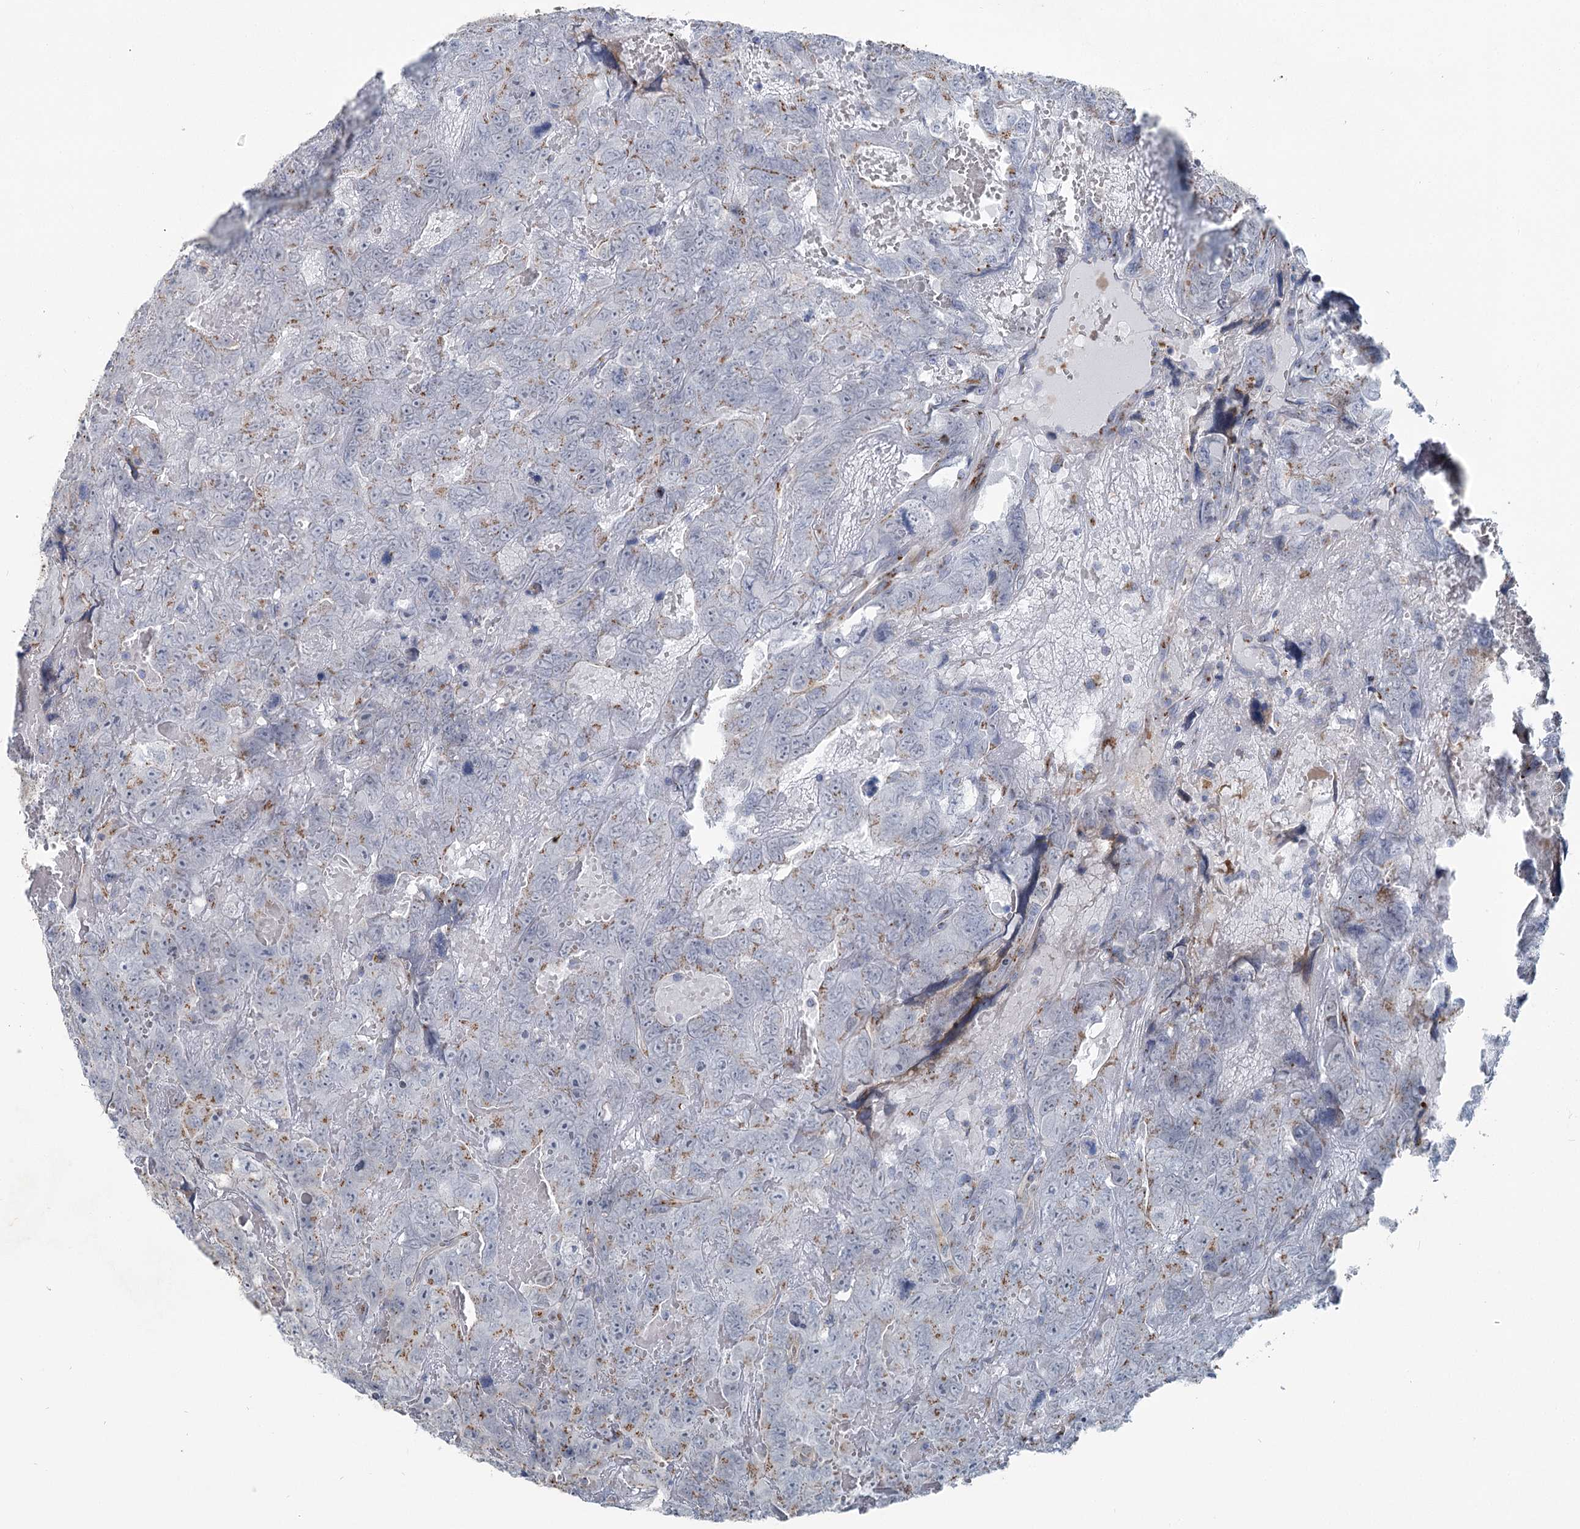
{"staining": {"intensity": "weak", "quantity": "<25%", "location": "cytoplasmic/membranous"}, "tissue": "testis cancer", "cell_type": "Tumor cells", "image_type": "cancer", "snomed": [{"axis": "morphology", "description": "Carcinoma, Embryonal, NOS"}, {"axis": "topography", "description": "Testis"}], "caption": "This is an immunohistochemistry histopathology image of human testis cancer (embryonal carcinoma). There is no staining in tumor cells.", "gene": "ITIH5", "patient": {"sex": "male", "age": 45}}